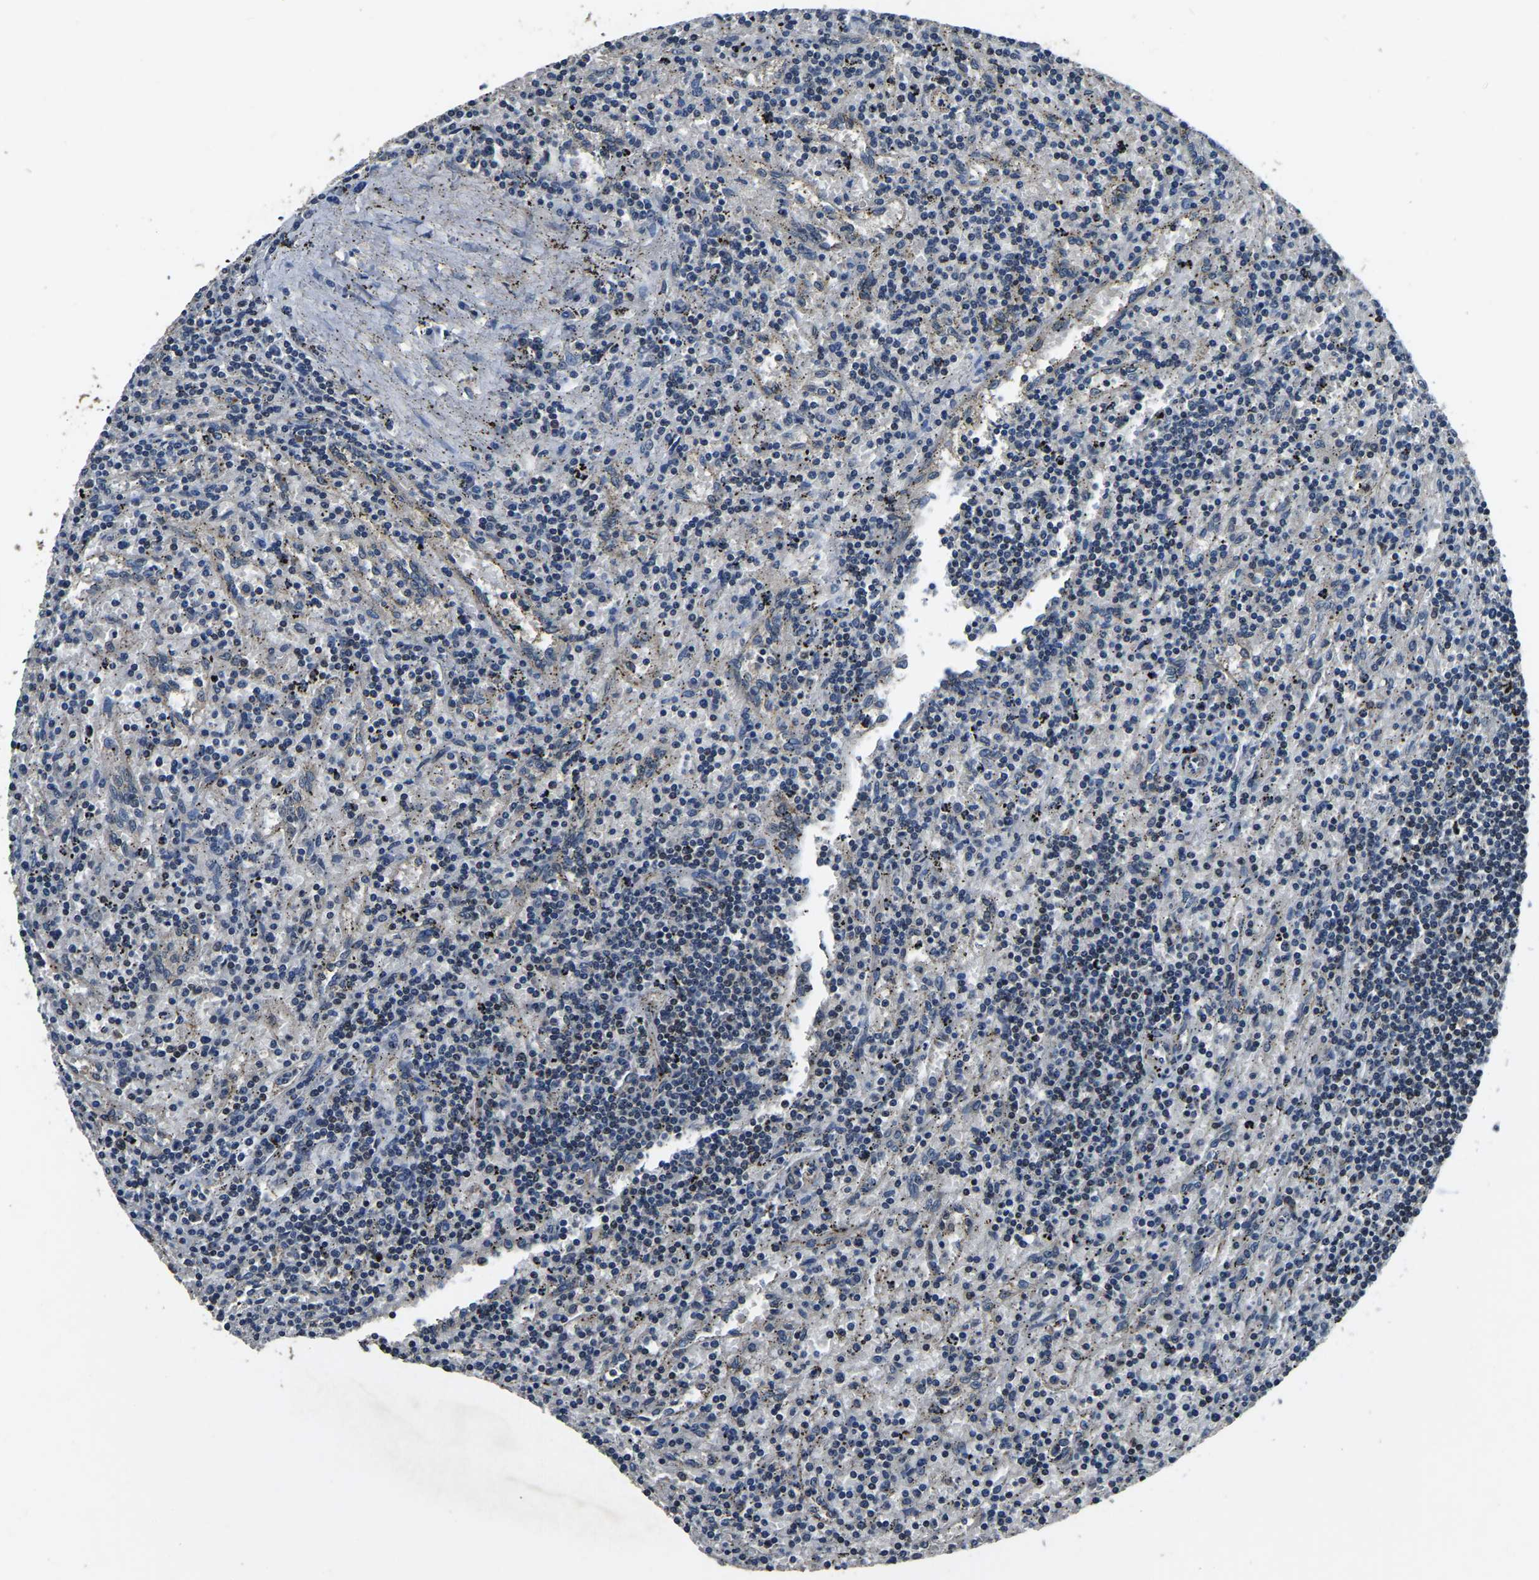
{"staining": {"intensity": "negative", "quantity": "none", "location": "none"}, "tissue": "lymphoma", "cell_type": "Tumor cells", "image_type": "cancer", "snomed": [{"axis": "morphology", "description": "Malignant lymphoma, non-Hodgkin's type, Low grade"}, {"axis": "topography", "description": "Spleen"}], "caption": "Immunohistochemical staining of malignant lymphoma, non-Hodgkin's type (low-grade) reveals no significant staining in tumor cells.", "gene": "ANKIB1", "patient": {"sex": "male", "age": 76}}